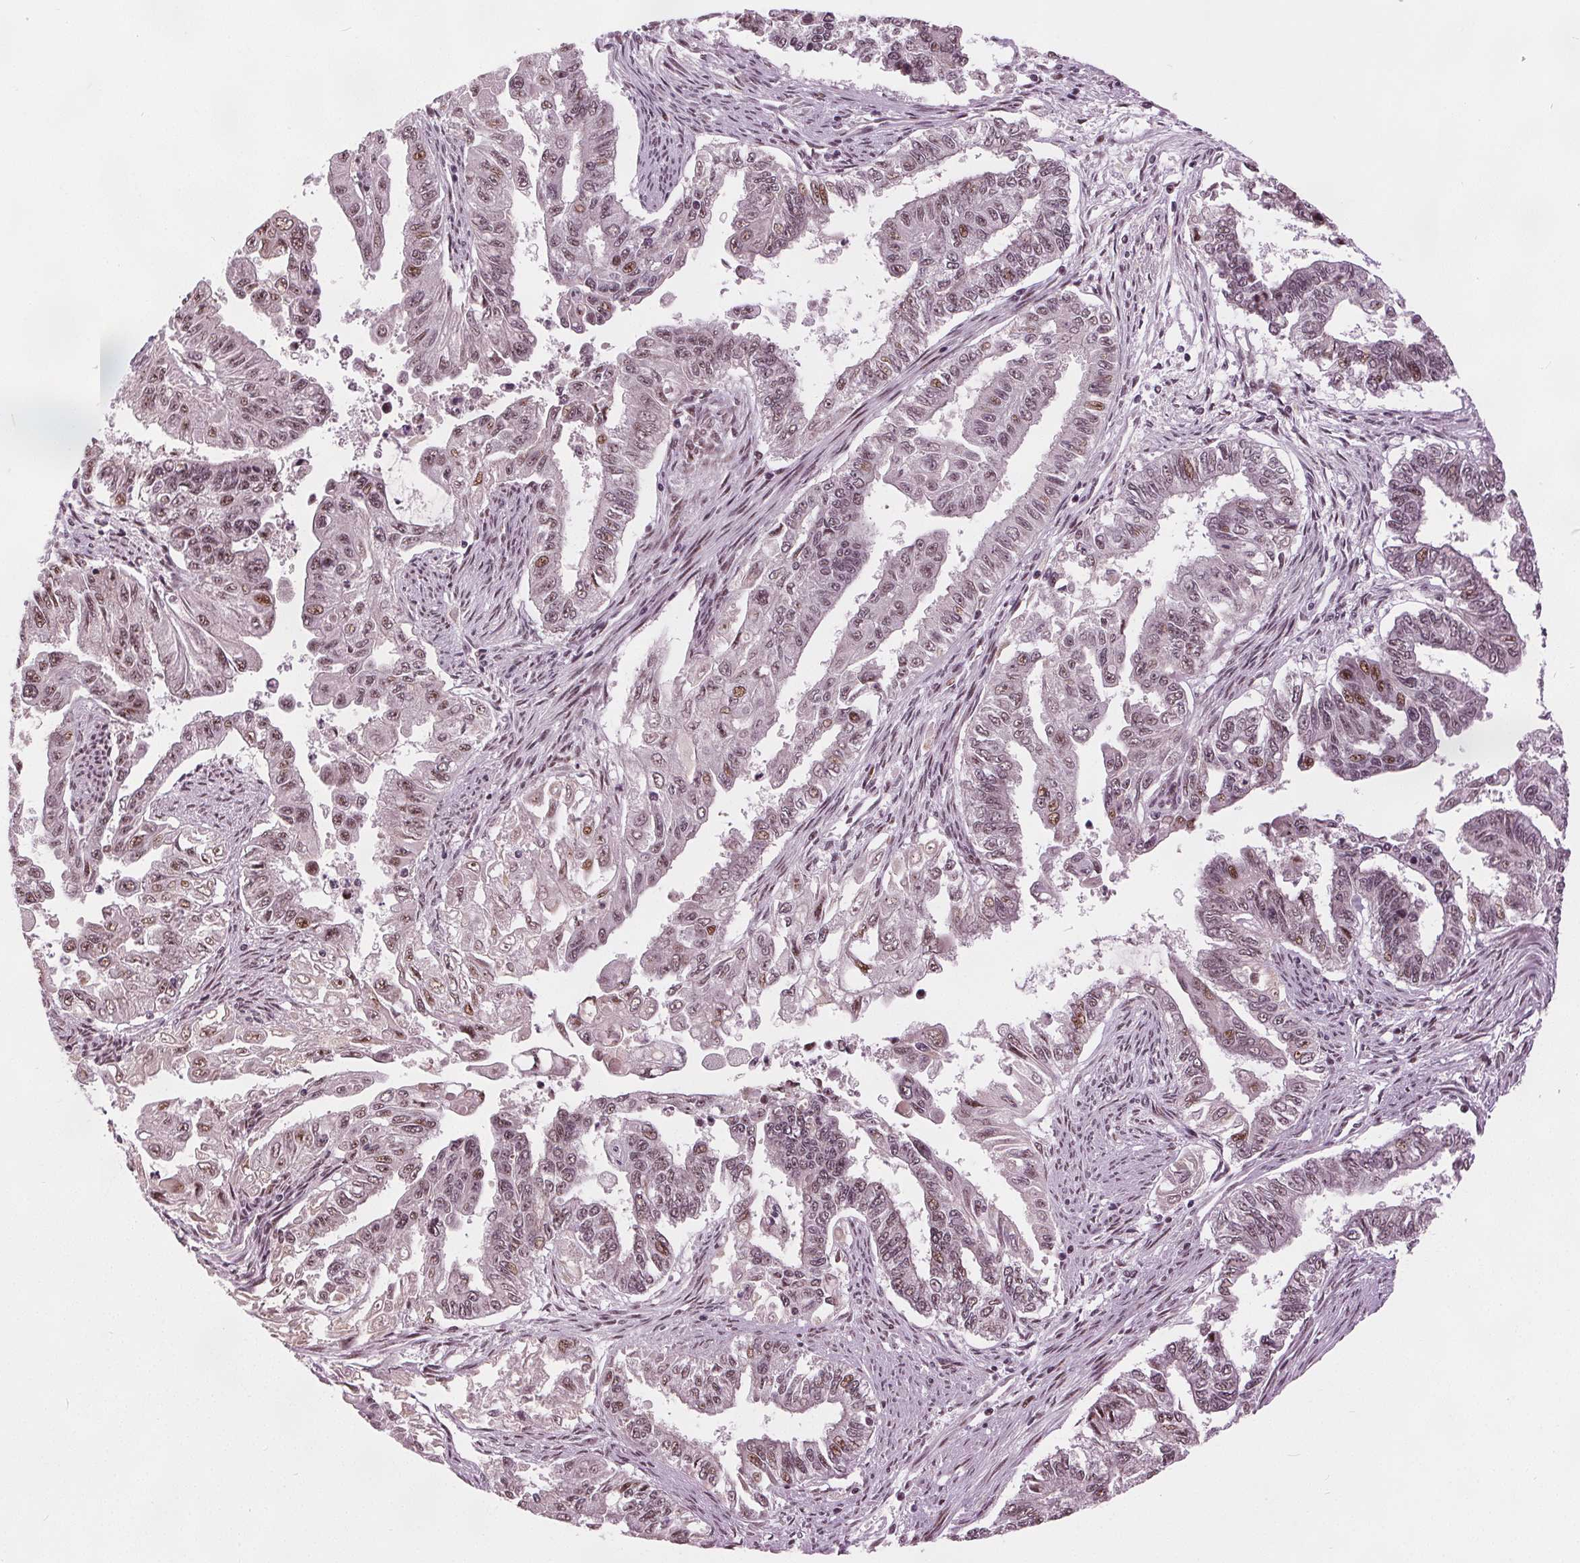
{"staining": {"intensity": "moderate", "quantity": ">75%", "location": "nuclear"}, "tissue": "endometrial cancer", "cell_type": "Tumor cells", "image_type": "cancer", "snomed": [{"axis": "morphology", "description": "Adenocarcinoma, NOS"}, {"axis": "topography", "description": "Uterus"}], "caption": "About >75% of tumor cells in endometrial cancer (adenocarcinoma) exhibit moderate nuclear protein staining as visualized by brown immunohistochemical staining.", "gene": "TTC34", "patient": {"sex": "female", "age": 59}}